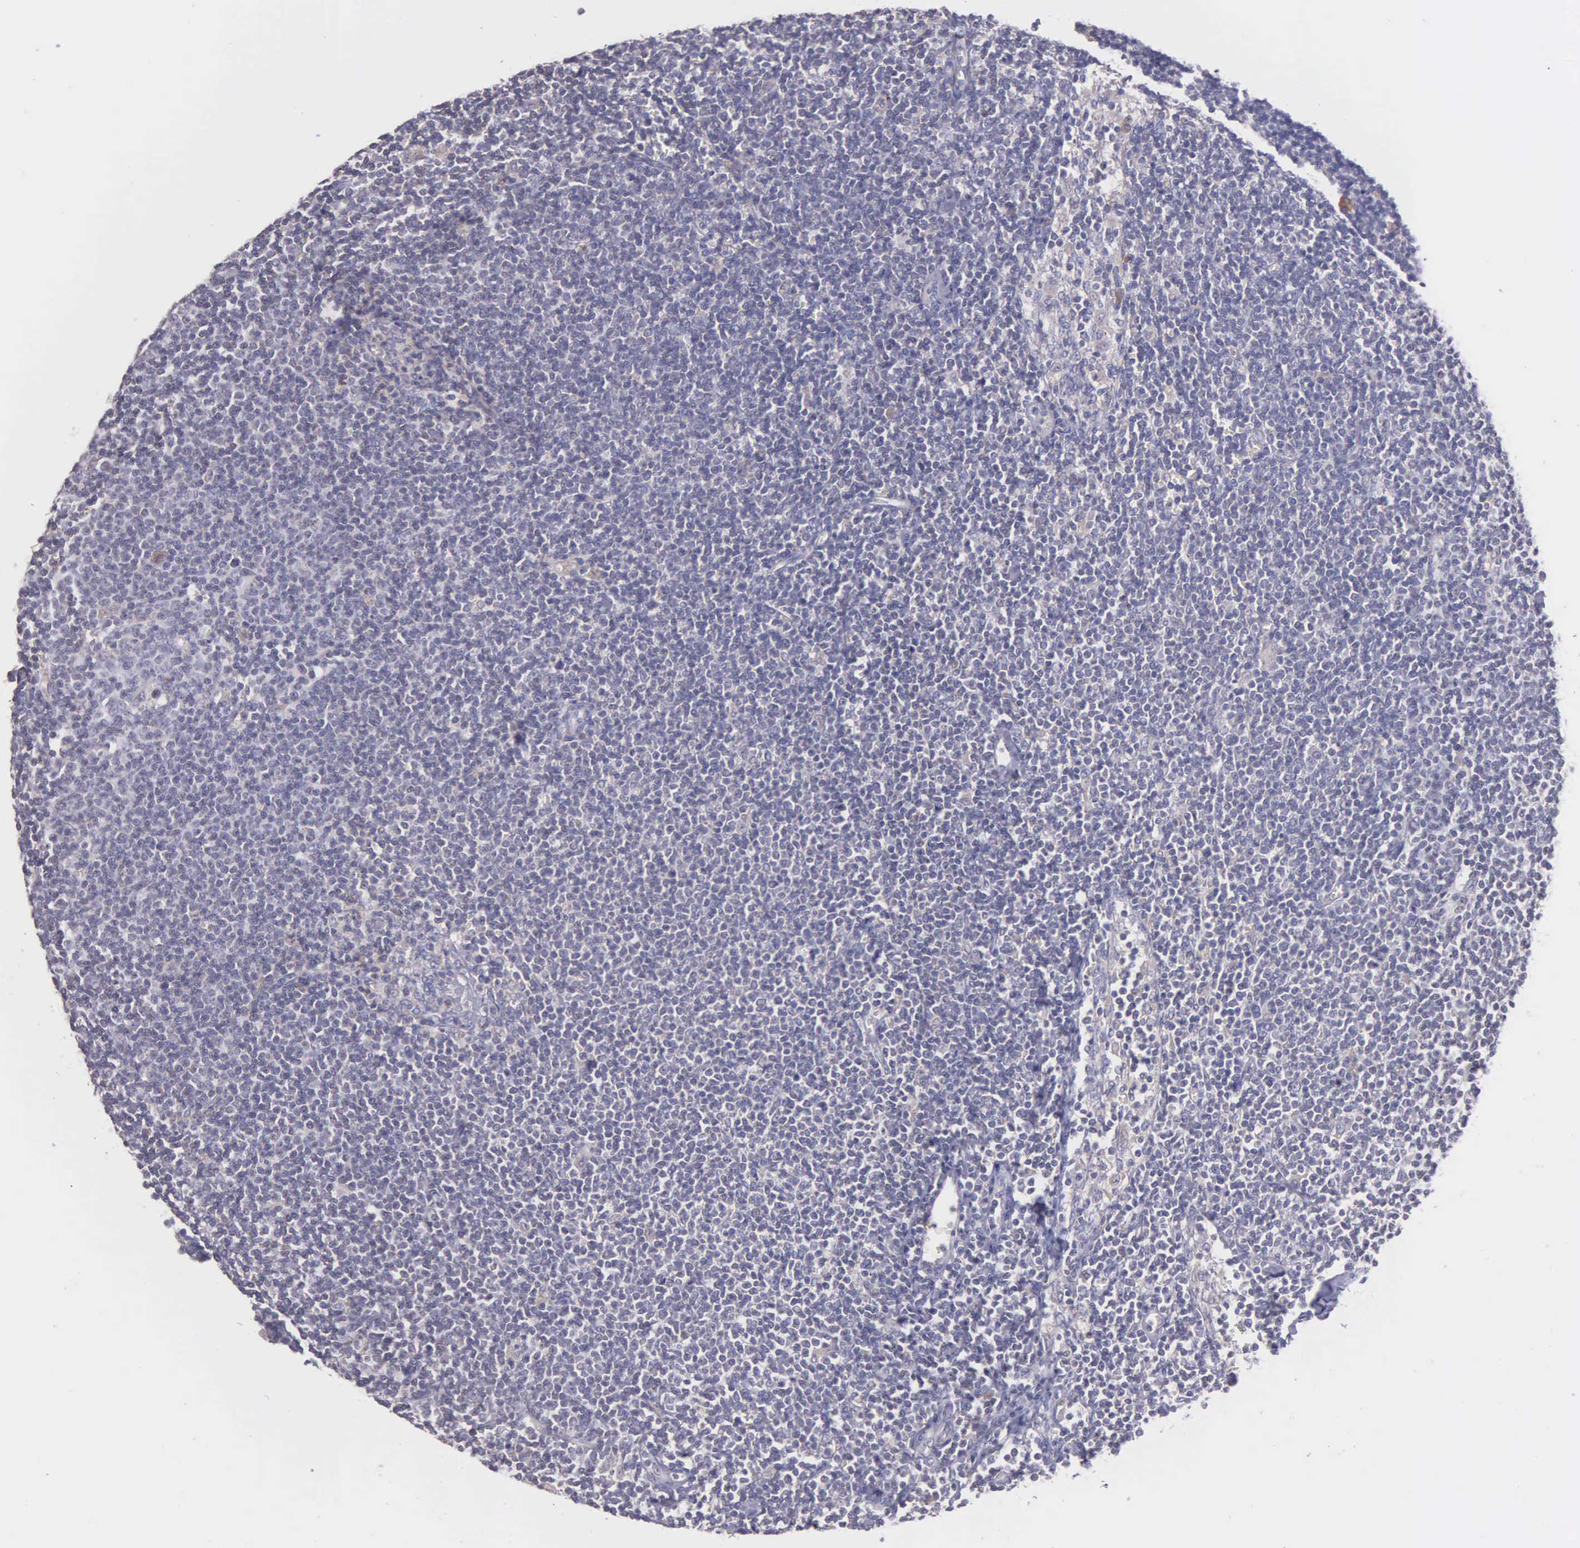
{"staining": {"intensity": "negative", "quantity": "none", "location": "none"}, "tissue": "lymphoma", "cell_type": "Tumor cells", "image_type": "cancer", "snomed": [{"axis": "morphology", "description": "Malignant lymphoma, non-Hodgkin's type, Low grade"}, {"axis": "topography", "description": "Lymph node"}], "caption": "DAB immunohistochemical staining of malignant lymphoma, non-Hodgkin's type (low-grade) exhibits no significant staining in tumor cells.", "gene": "MIA2", "patient": {"sex": "male", "age": 65}}